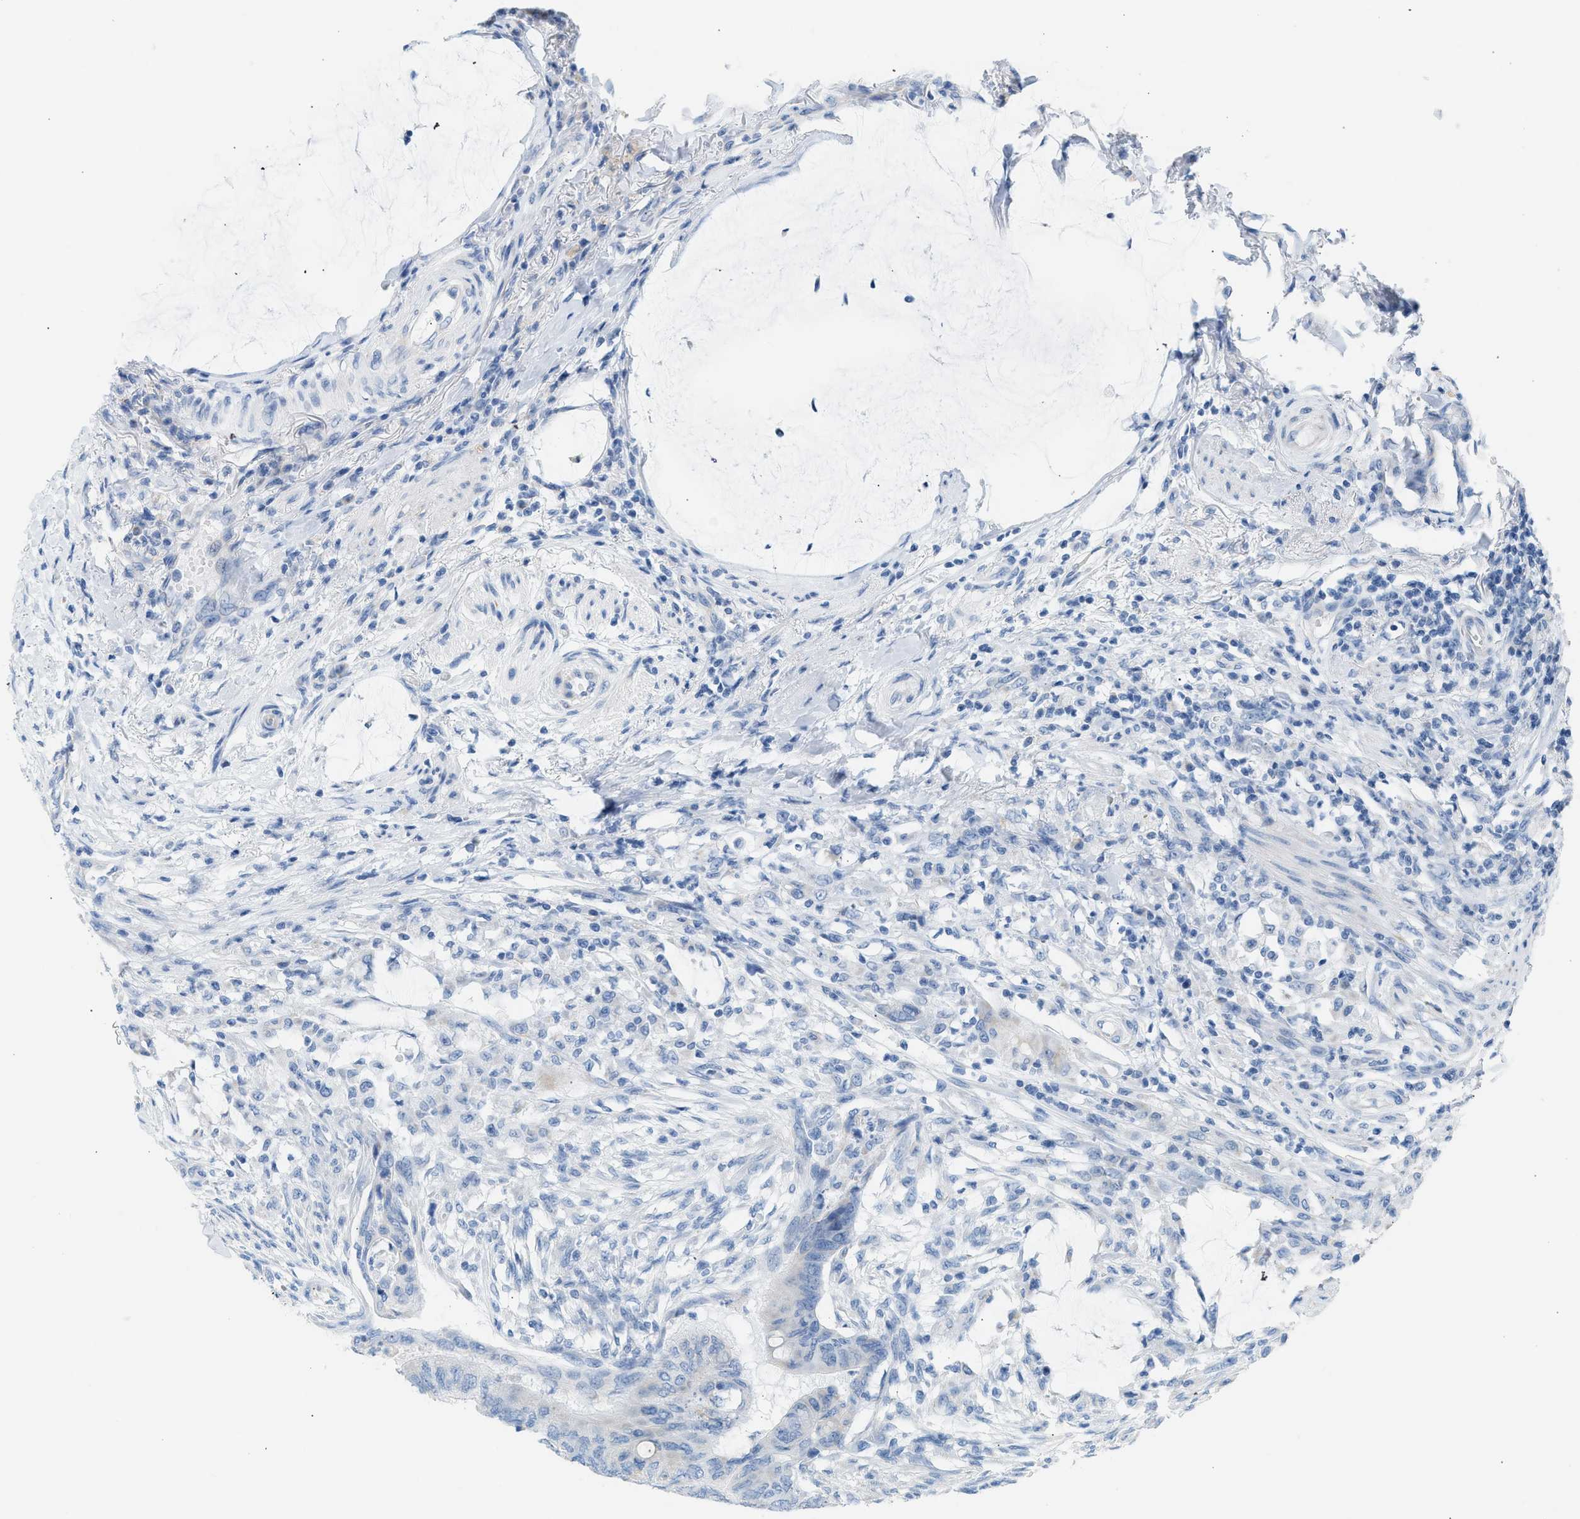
{"staining": {"intensity": "negative", "quantity": "none", "location": "none"}, "tissue": "colorectal cancer", "cell_type": "Tumor cells", "image_type": "cancer", "snomed": [{"axis": "morphology", "description": "Normal tissue, NOS"}, {"axis": "morphology", "description": "Adenocarcinoma, NOS"}, {"axis": "topography", "description": "Rectum"}, {"axis": "topography", "description": "Peripheral nerve tissue"}], "caption": "There is no significant staining in tumor cells of colorectal cancer.", "gene": "NDUFS8", "patient": {"sex": "male", "age": 92}}